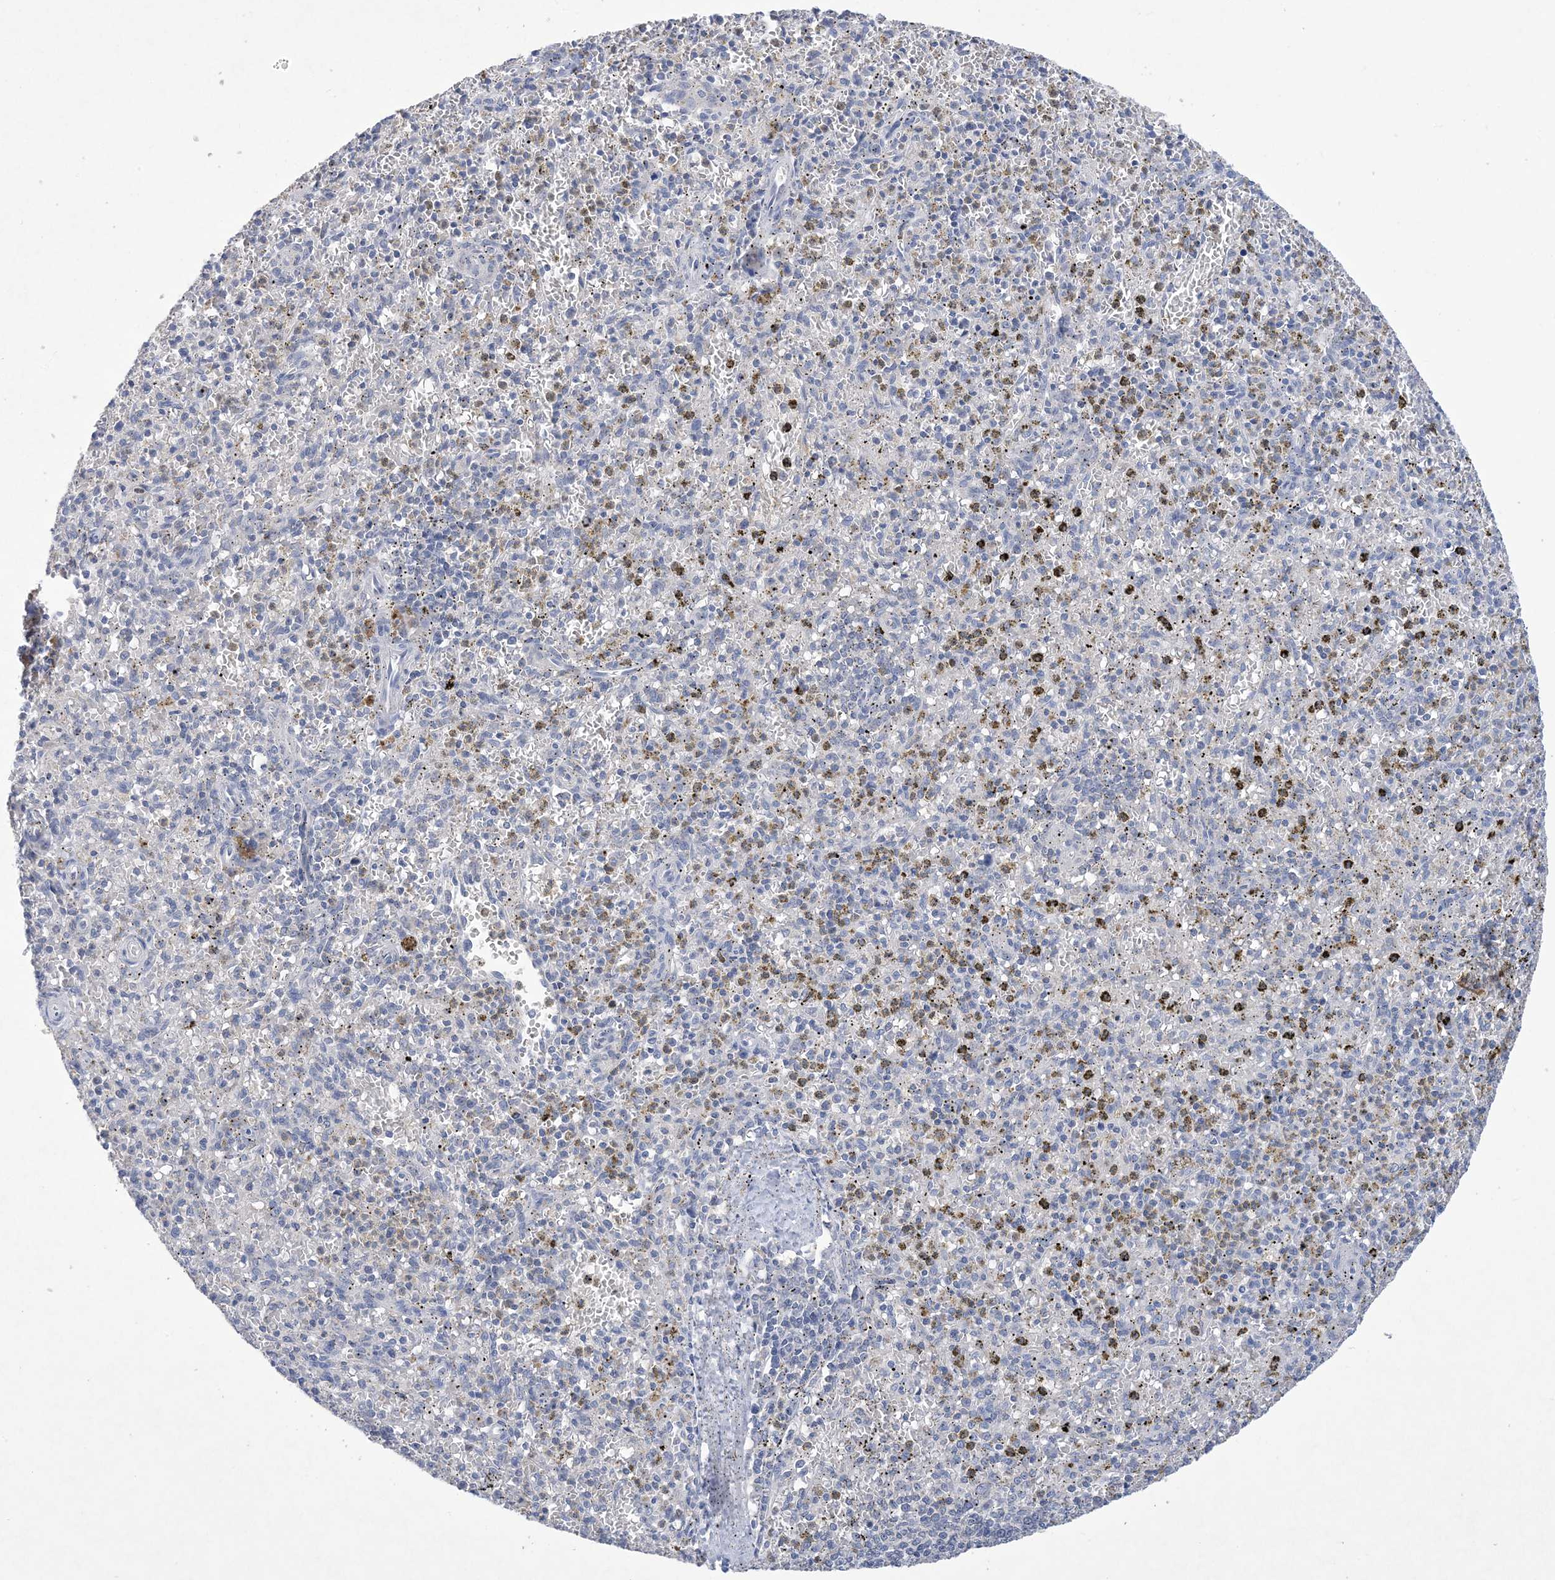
{"staining": {"intensity": "negative", "quantity": "none", "location": "none"}, "tissue": "spleen", "cell_type": "Cells in red pulp", "image_type": "normal", "snomed": [{"axis": "morphology", "description": "Normal tissue, NOS"}, {"axis": "topography", "description": "Spleen"}], "caption": "High magnification brightfield microscopy of unremarkable spleen stained with DAB (brown) and counterstained with hematoxylin (blue): cells in red pulp show no significant positivity. (Immunohistochemistry (ihc), brightfield microscopy, high magnification).", "gene": "DSC3", "patient": {"sex": "male", "age": 72}}